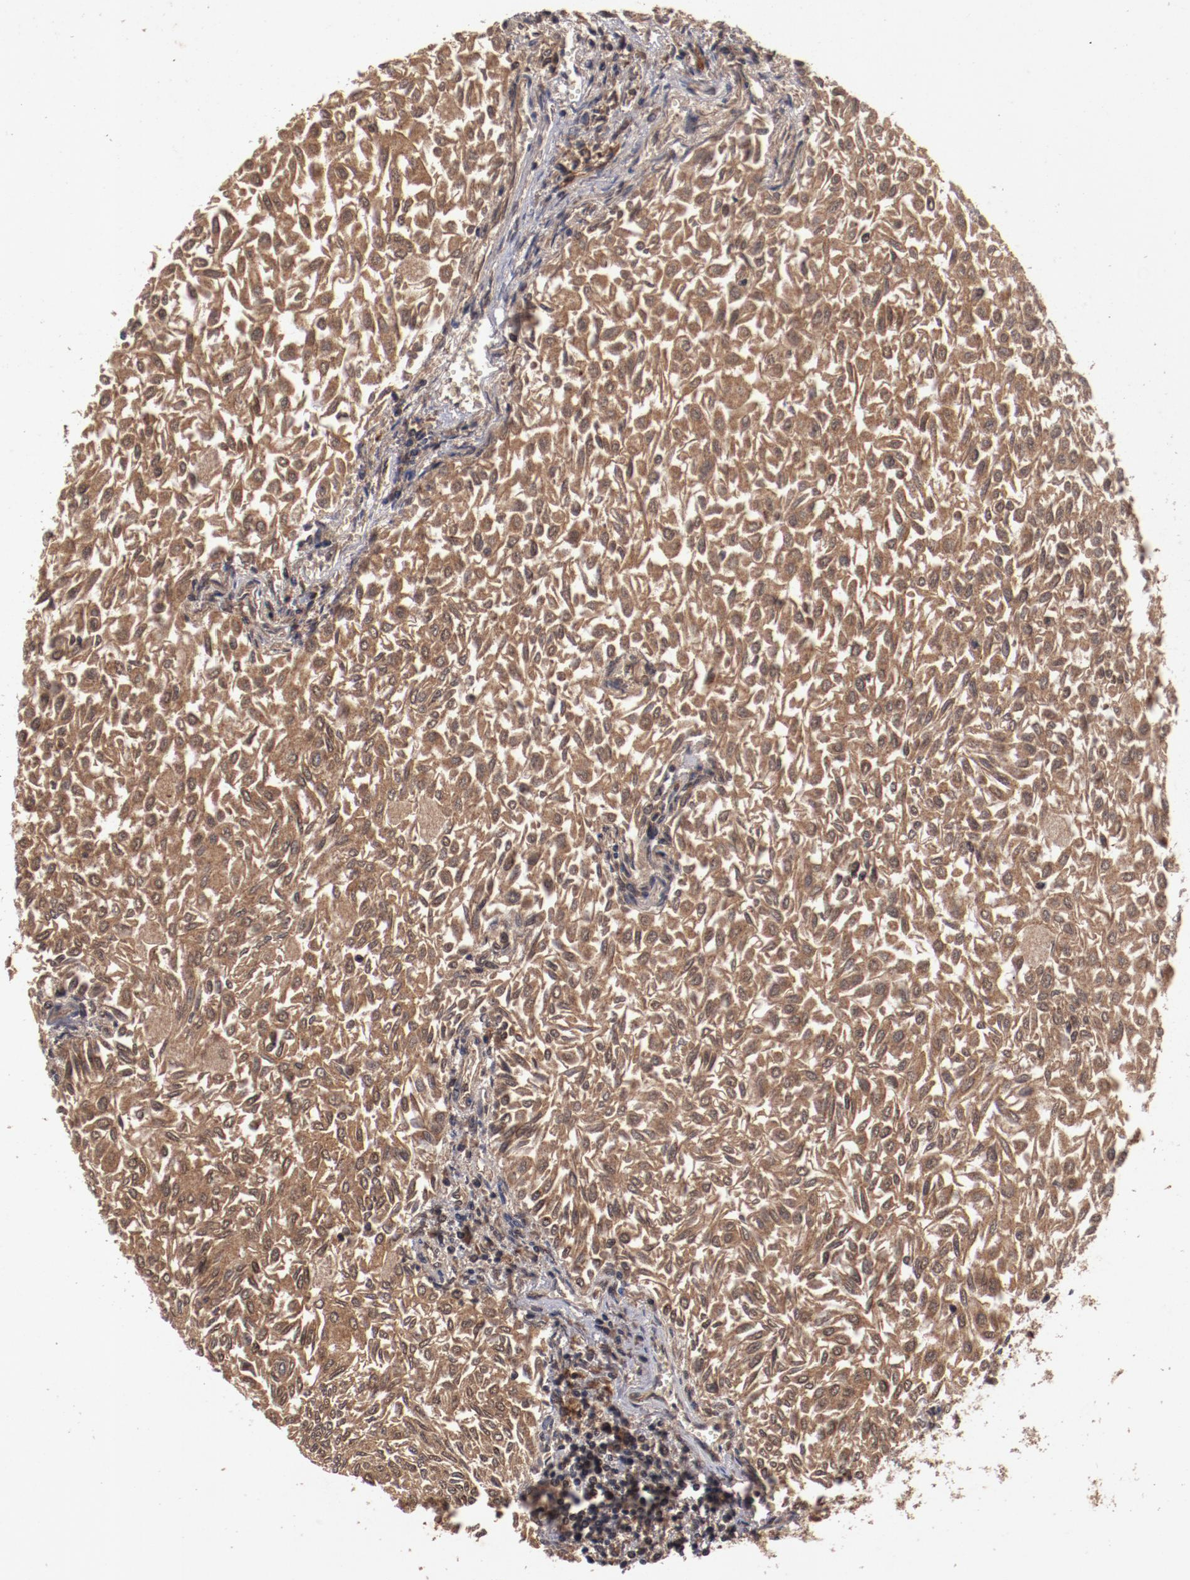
{"staining": {"intensity": "strong", "quantity": ">75%", "location": "cytoplasmic/membranous"}, "tissue": "urothelial cancer", "cell_type": "Tumor cells", "image_type": "cancer", "snomed": [{"axis": "morphology", "description": "Urothelial carcinoma, Low grade"}, {"axis": "topography", "description": "Urinary bladder"}], "caption": "Urothelial carcinoma (low-grade) stained with a protein marker demonstrates strong staining in tumor cells.", "gene": "TENM1", "patient": {"sex": "male", "age": 64}}